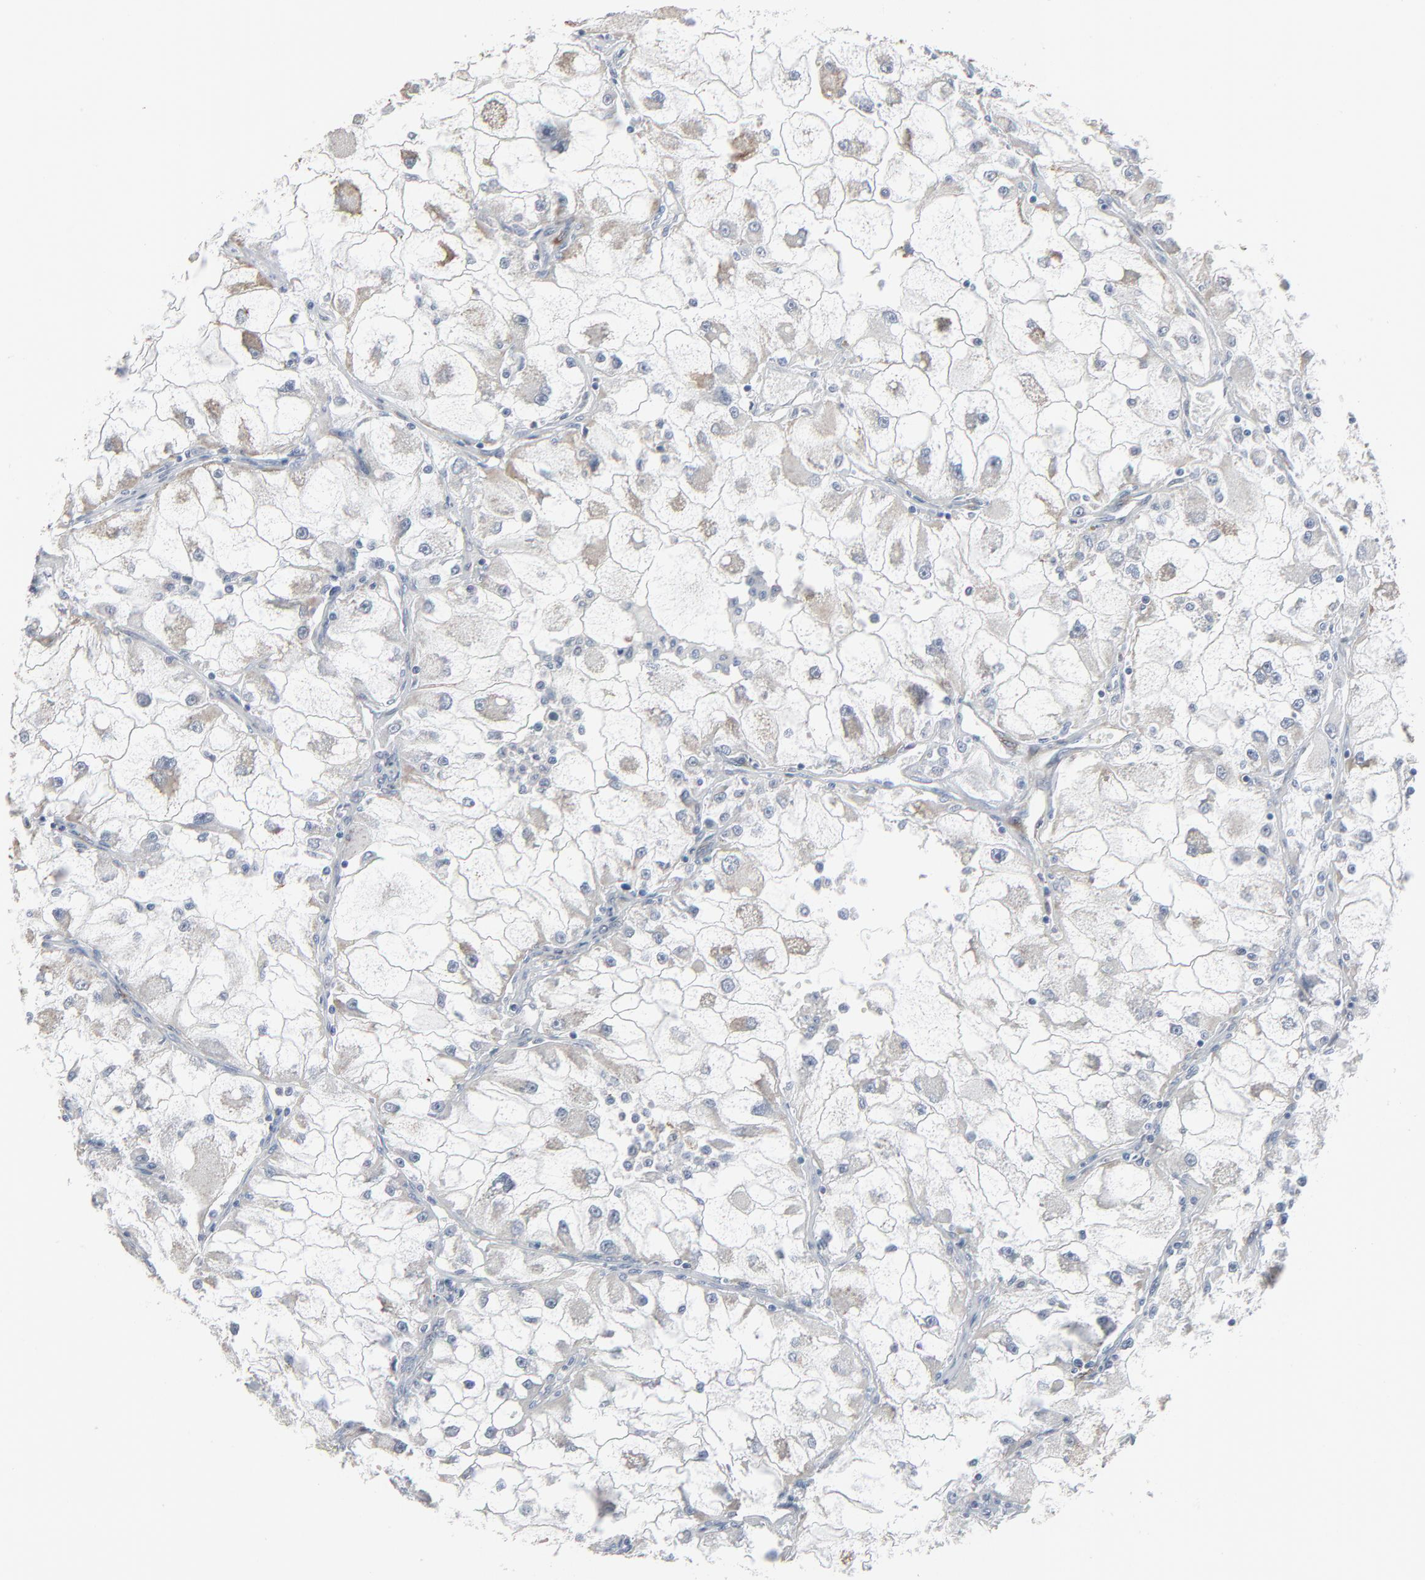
{"staining": {"intensity": "weak", "quantity": "<25%", "location": "cytoplasmic/membranous"}, "tissue": "renal cancer", "cell_type": "Tumor cells", "image_type": "cancer", "snomed": [{"axis": "morphology", "description": "Adenocarcinoma, NOS"}, {"axis": "topography", "description": "Kidney"}], "caption": "Immunohistochemical staining of human renal cancer reveals no significant staining in tumor cells.", "gene": "PHGDH", "patient": {"sex": "female", "age": 73}}